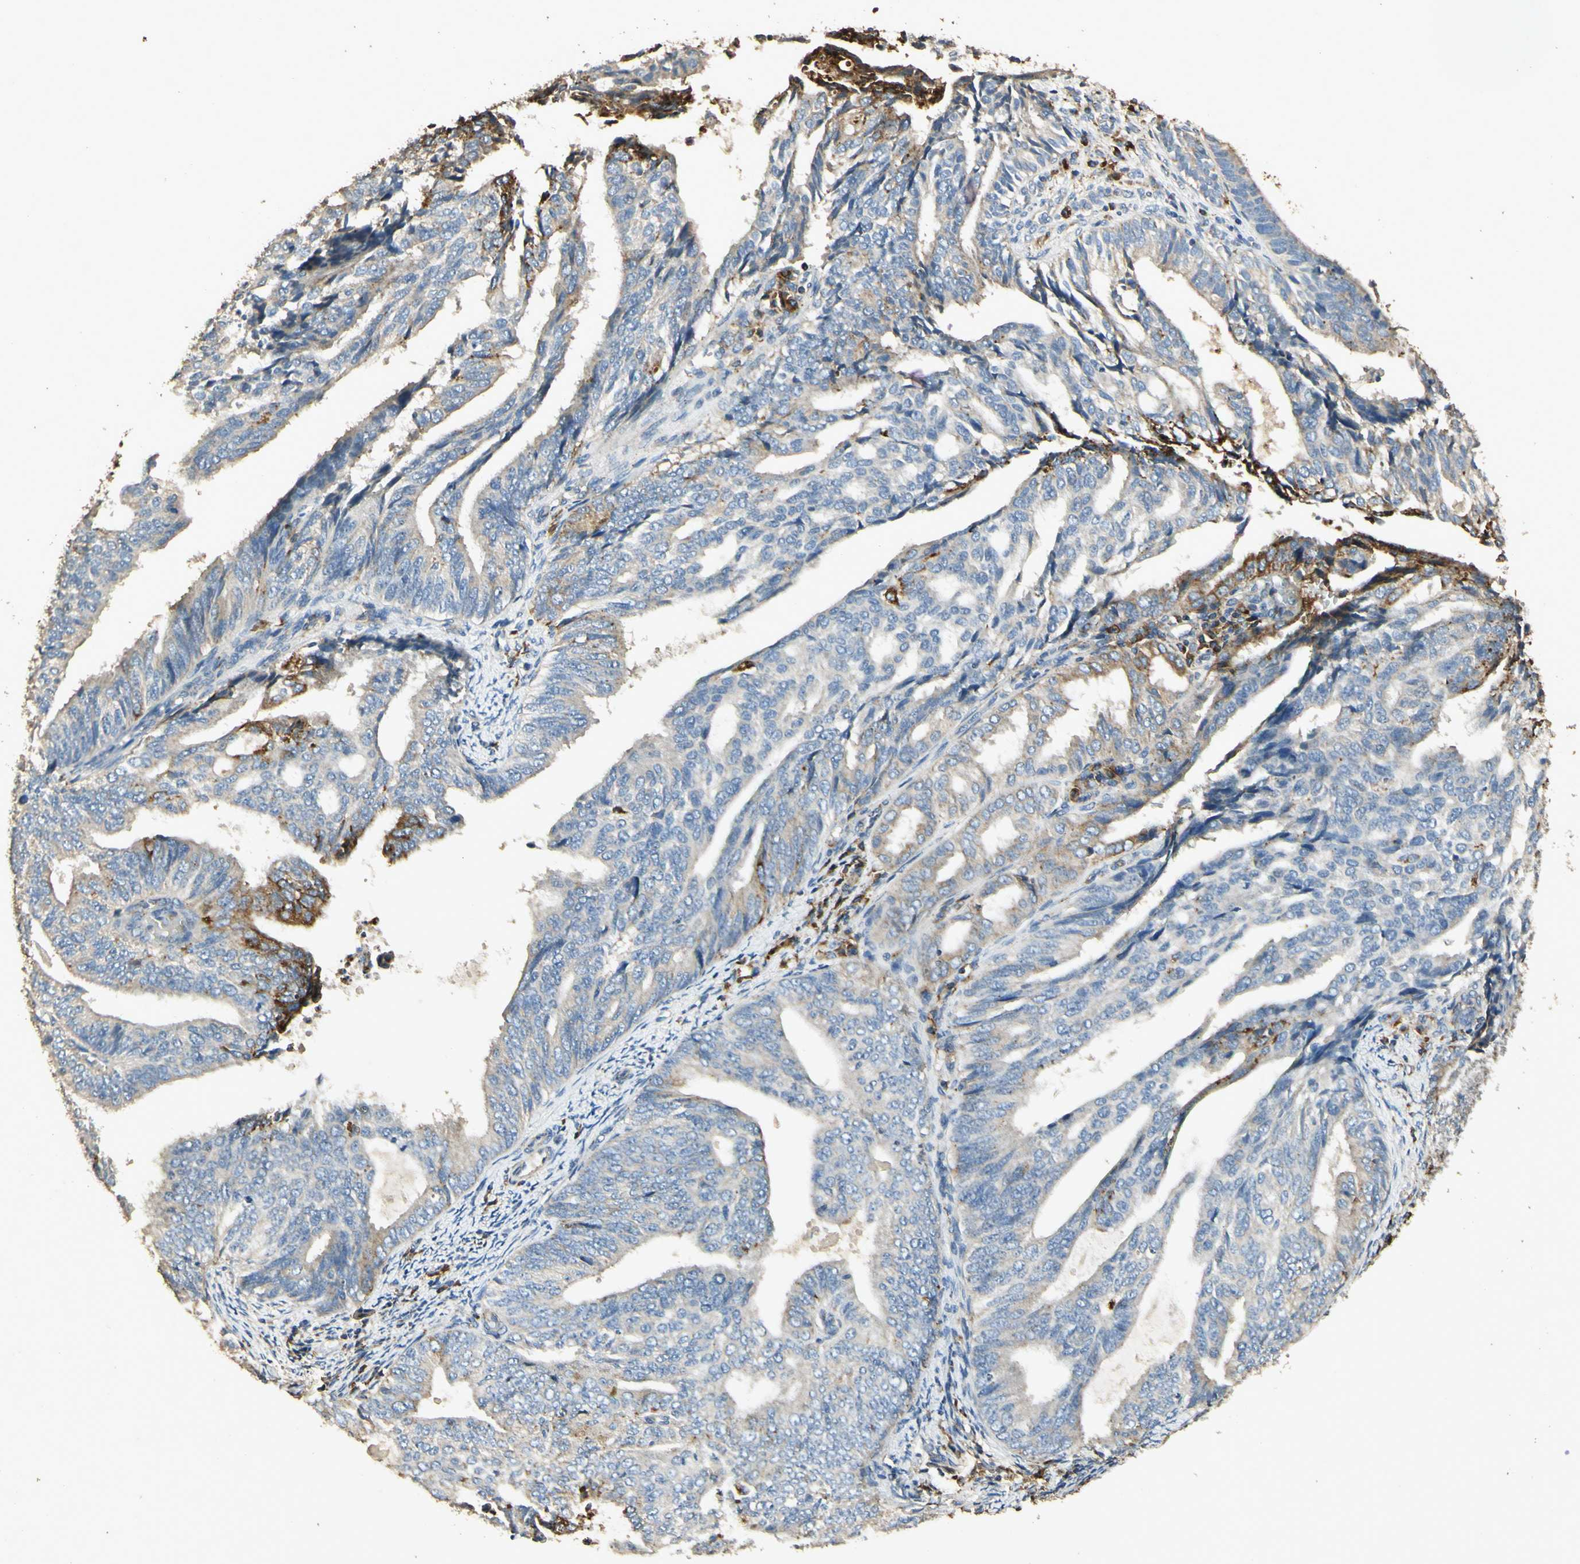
{"staining": {"intensity": "strong", "quantity": "<25%", "location": "cytoplasmic/membranous"}, "tissue": "endometrial cancer", "cell_type": "Tumor cells", "image_type": "cancer", "snomed": [{"axis": "morphology", "description": "Adenocarcinoma, NOS"}, {"axis": "topography", "description": "Endometrium"}], "caption": "This image displays immunohistochemistry staining of endometrial adenocarcinoma, with medium strong cytoplasmic/membranous positivity in about <25% of tumor cells.", "gene": "ARHGEF17", "patient": {"sex": "female", "age": 58}}